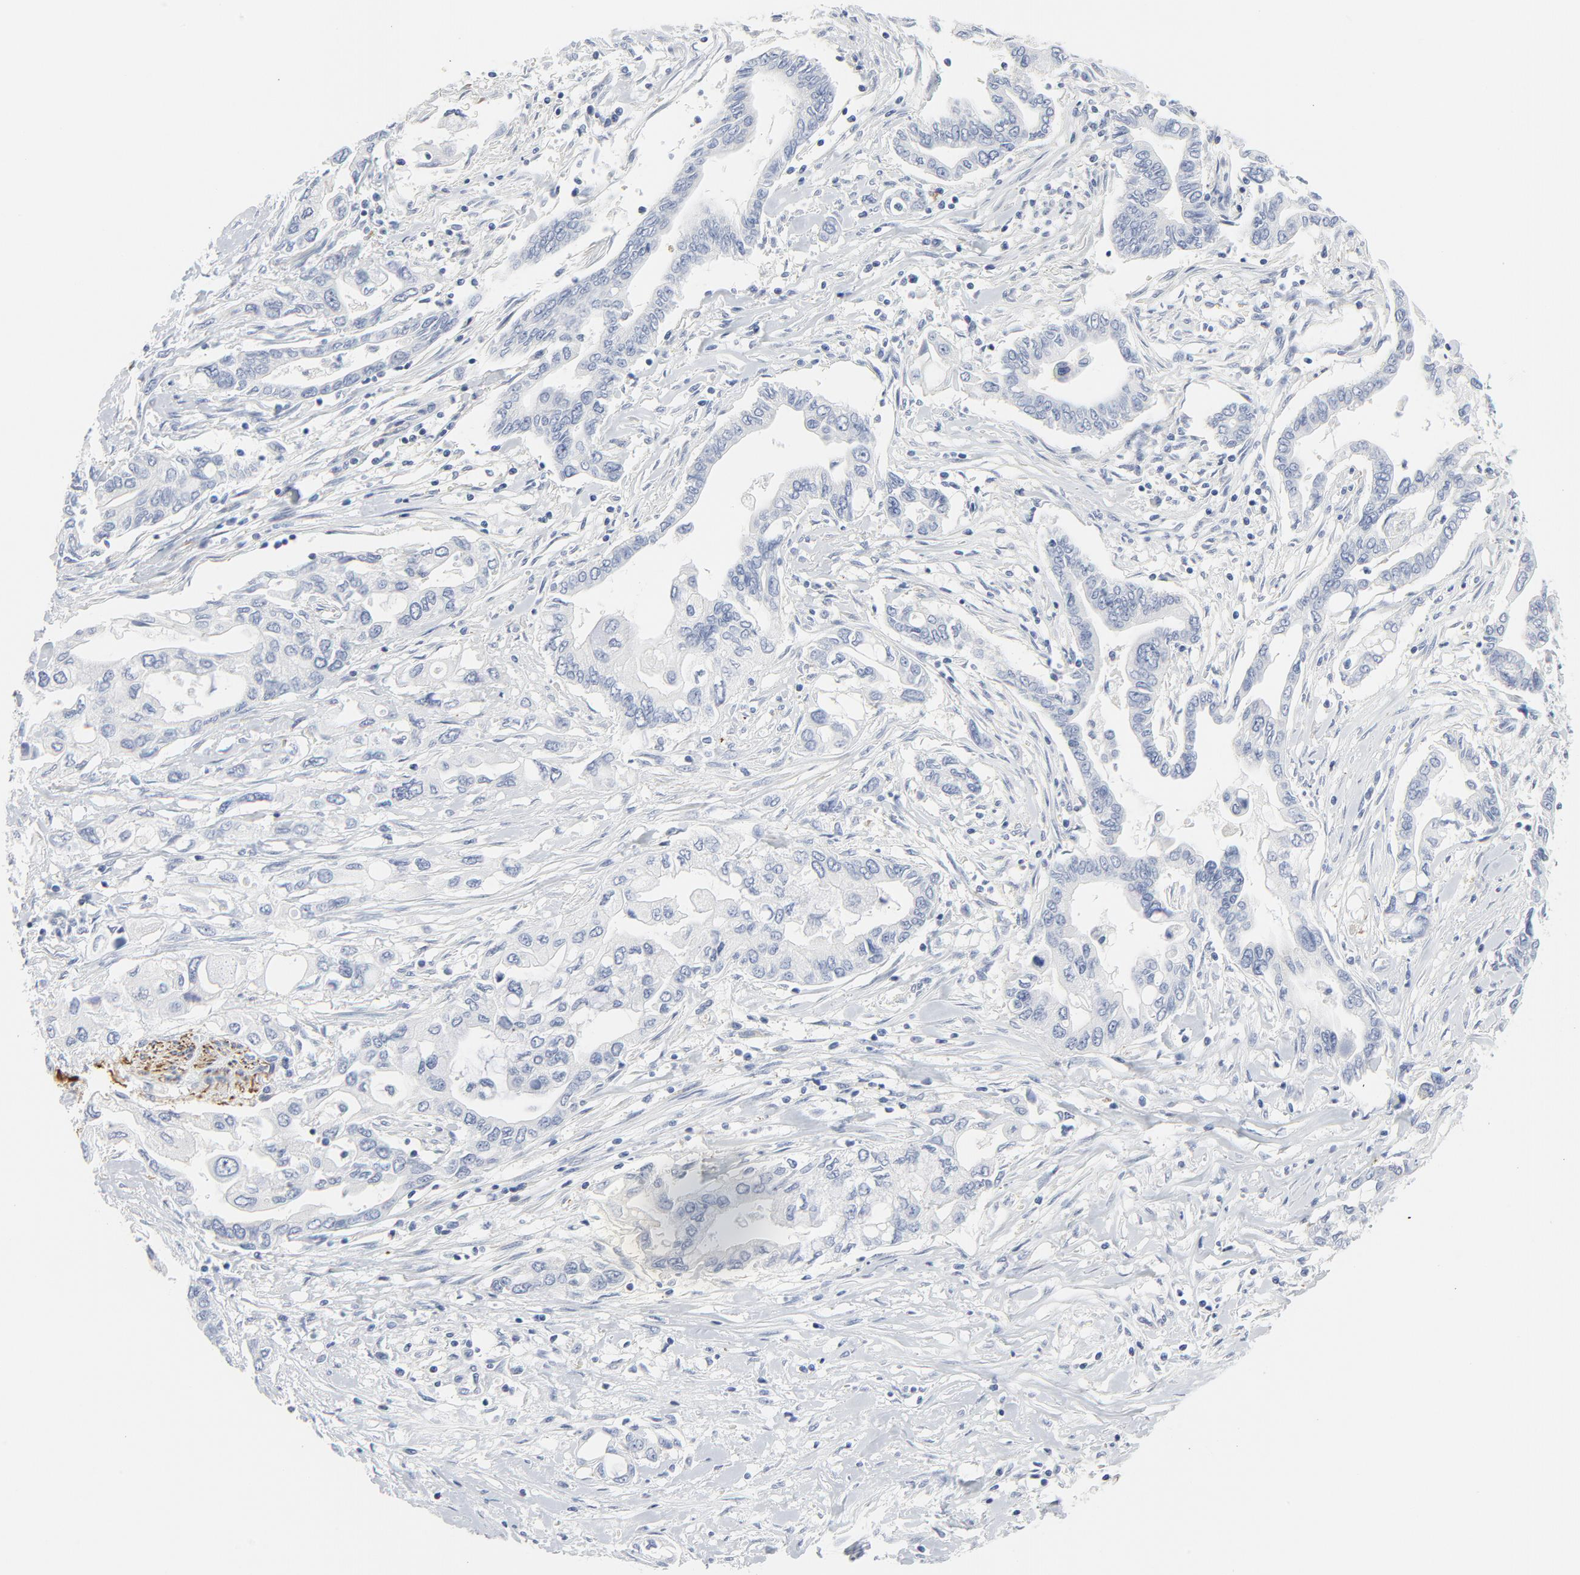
{"staining": {"intensity": "negative", "quantity": "none", "location": "none"}, "tissue": "pancreatic cancer", "cell_type": "Tumor cells", "image_type": "cancer", "snomed": [{"axis": "morphology", "description": "Adenocarcinoma, NOS"}, {"axis": "topography", "description": "Pancreas"}], "caption": "Immunohistochemical staining of human pancreatic adenocarcinoma reveals no significant staining in tumor cells.", "gene": "TUBB1", "patient": {"sex": "female", "age": 57}}